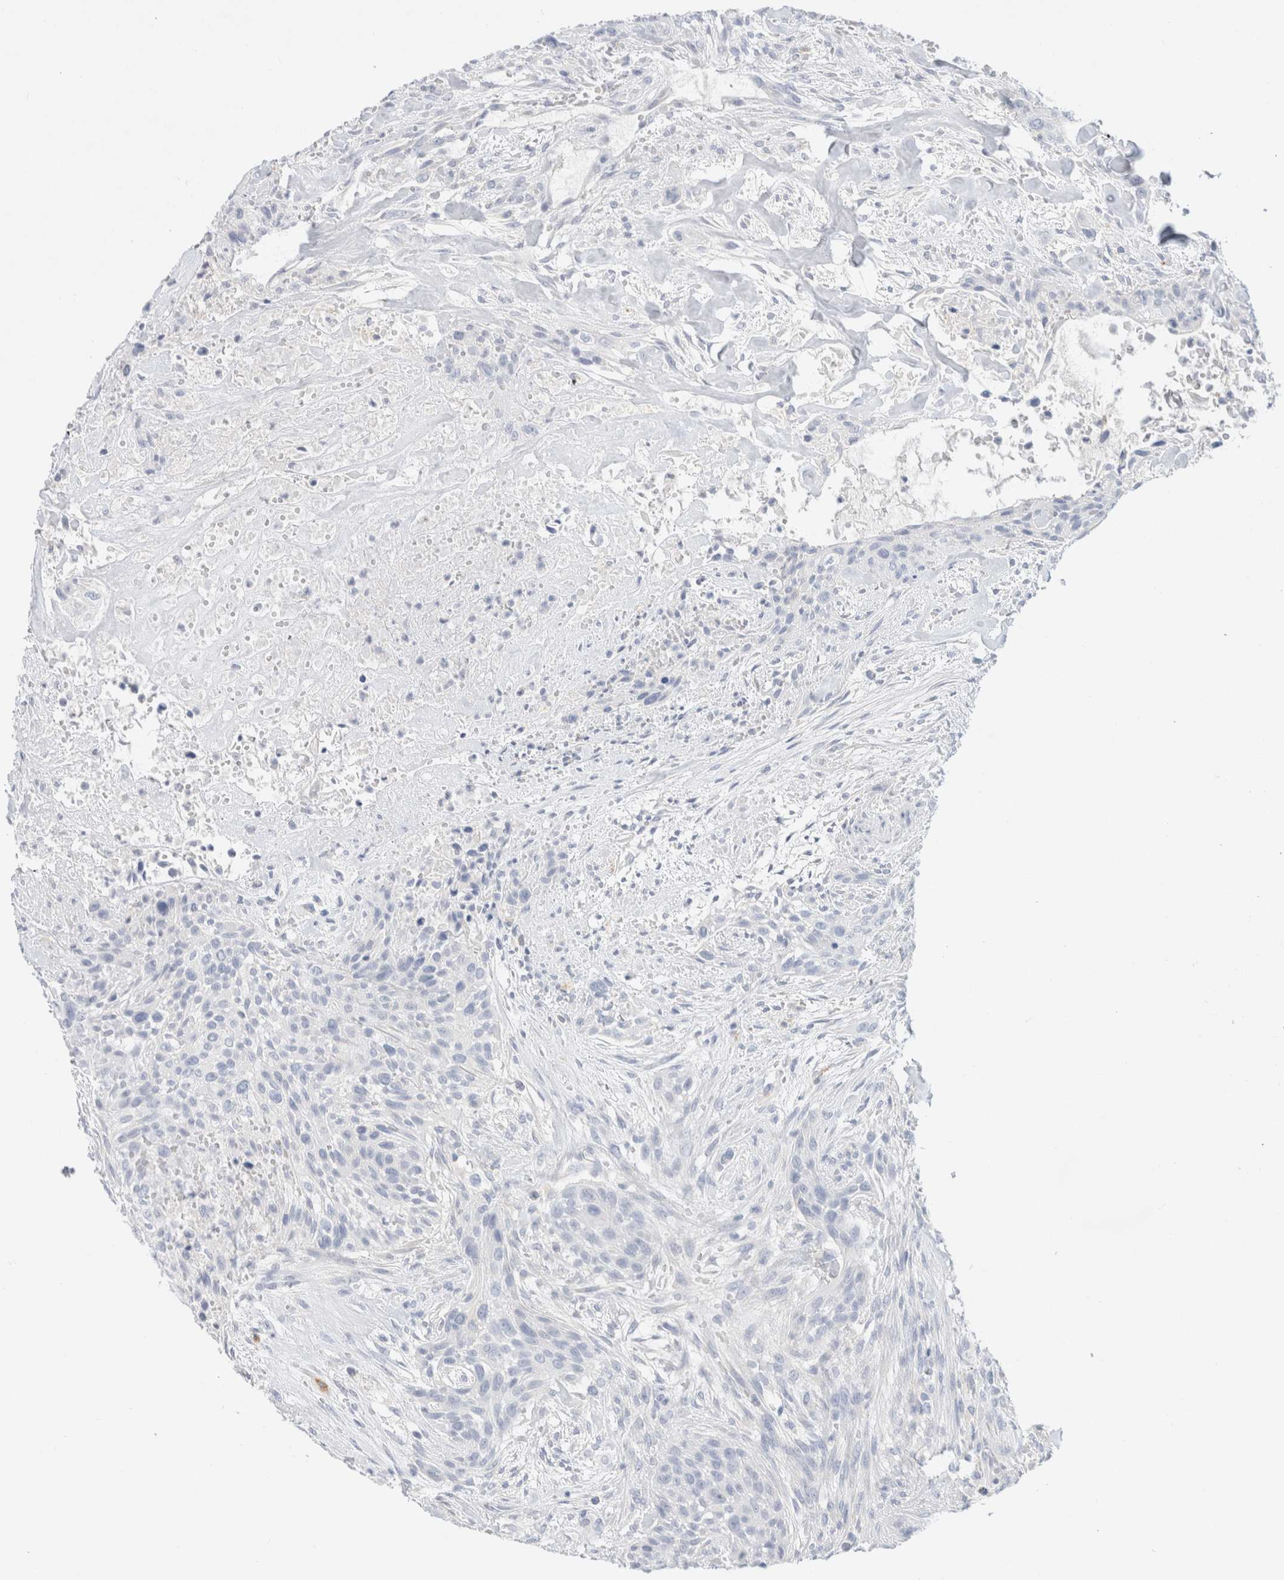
{"staining": {"intensity": "negative", "quantity": "none", "location": "none"}, "tissue": "urothelial cancer", "cell_type": "Tumor cells", "image_type": "cancer", "snomed": [{"axis": "morphology", "description": "Urothelial carcinoma, High grade"}, {"axis": "topography", "description": "Urinary bladder"}], "caption": "A photomicrograph of urothelial carcinoma (high-grade) stained for a protein displays no brown staining in tumor cells.", "gene": "CPQ", "patient": {"sex": "male", "age": 35}}